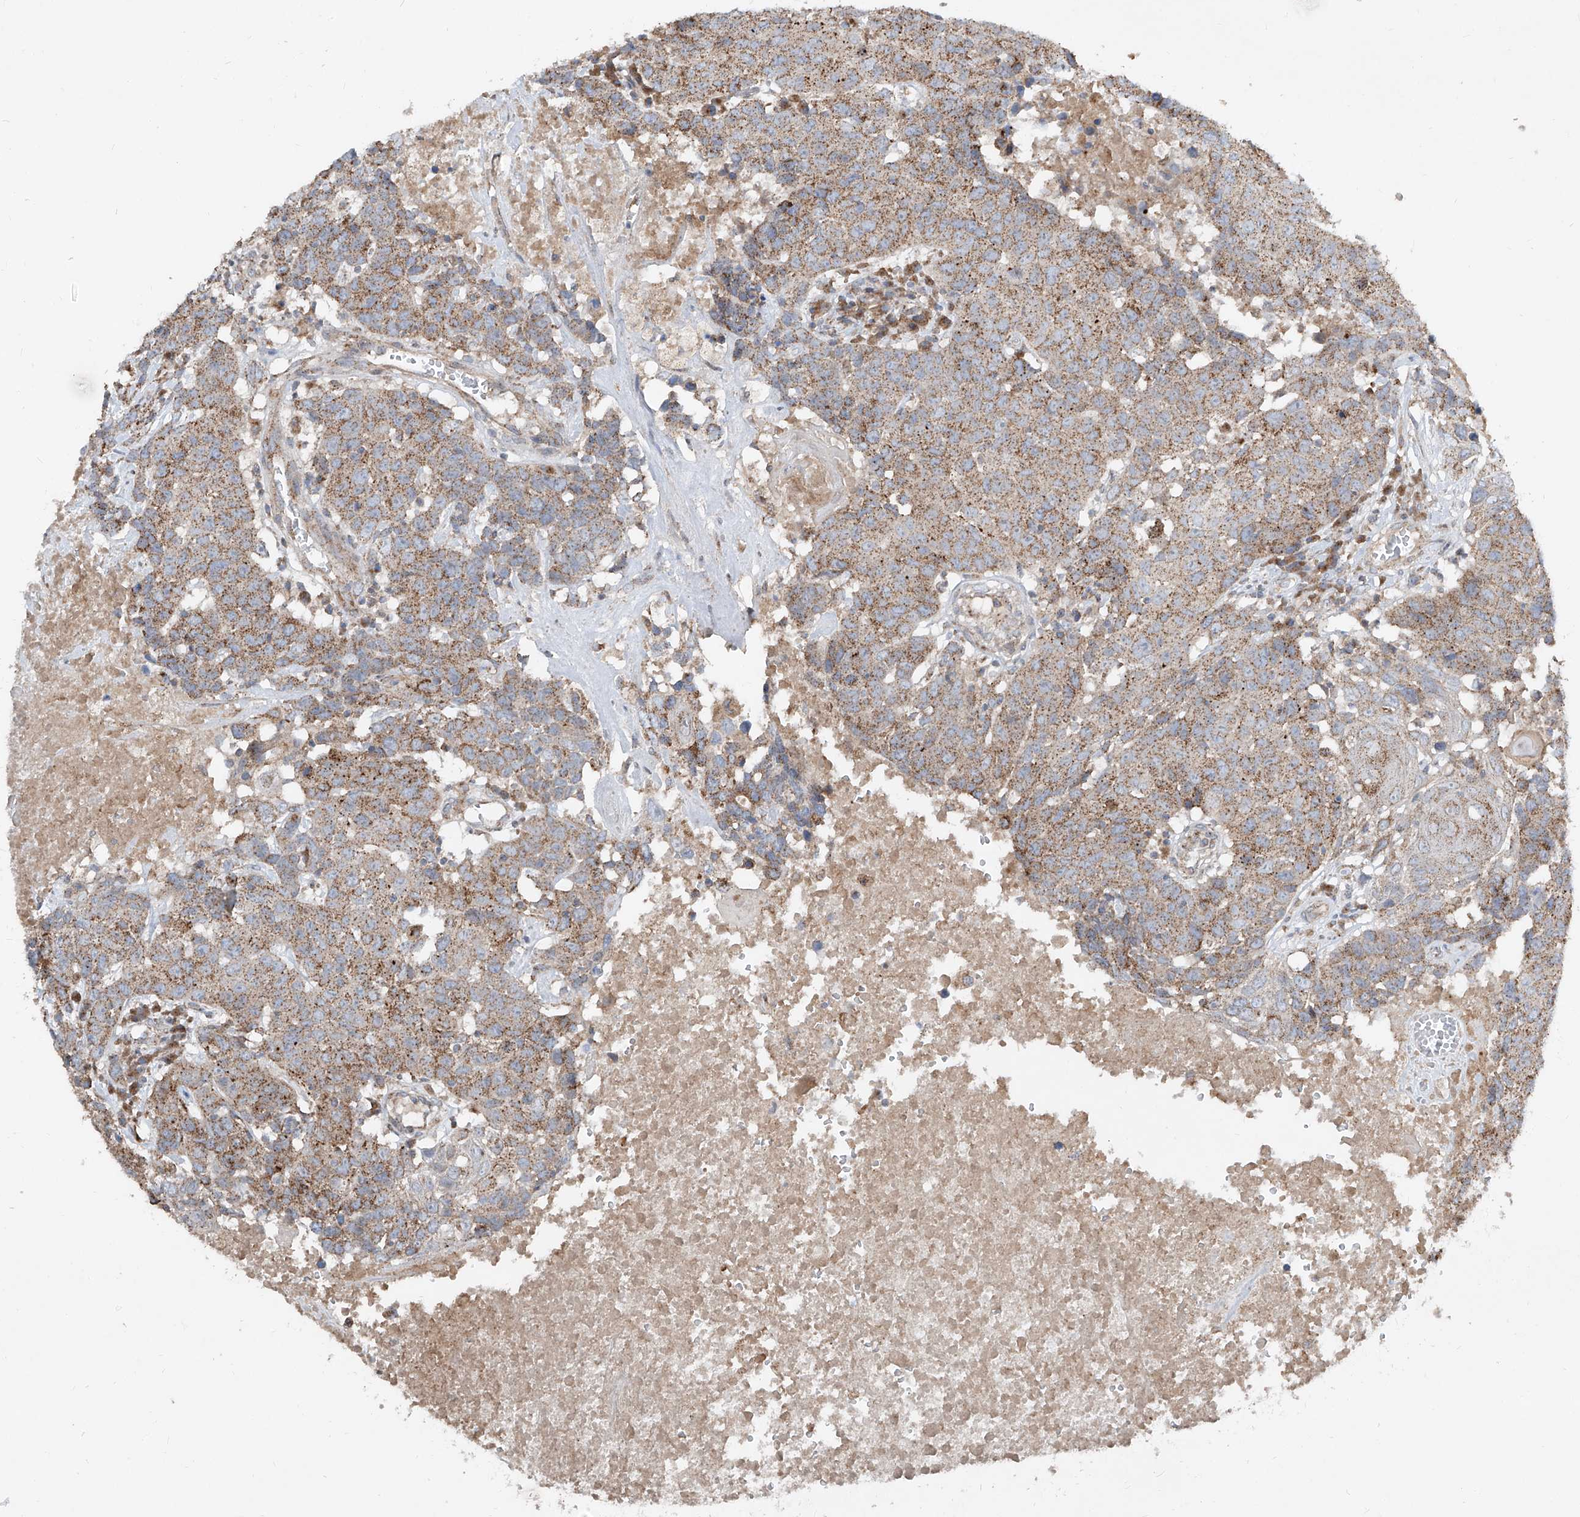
{"staining": {"intensity": "moderate", "quantity": ">75%", "location": "cytoplasmic/membranous"}, "tissue": "head and neck cancer", "cell_type": "Tumor cells", "image_type": "cancer", "snomed": [{"axis": "morphology", "description": "Squamous cell carcinoma, NOS"}, {"axis": "topography", "description": "Head-Neck"}], "caption": "A histopathology image showing moderate cytoplasmic/membranous positivity in about >75% of tumor cells in head and neck cancer, as visualized by brown immunohistochemical staining.", "gene": "ABCD3", "patient": {"sex": "male", "age": 66}}